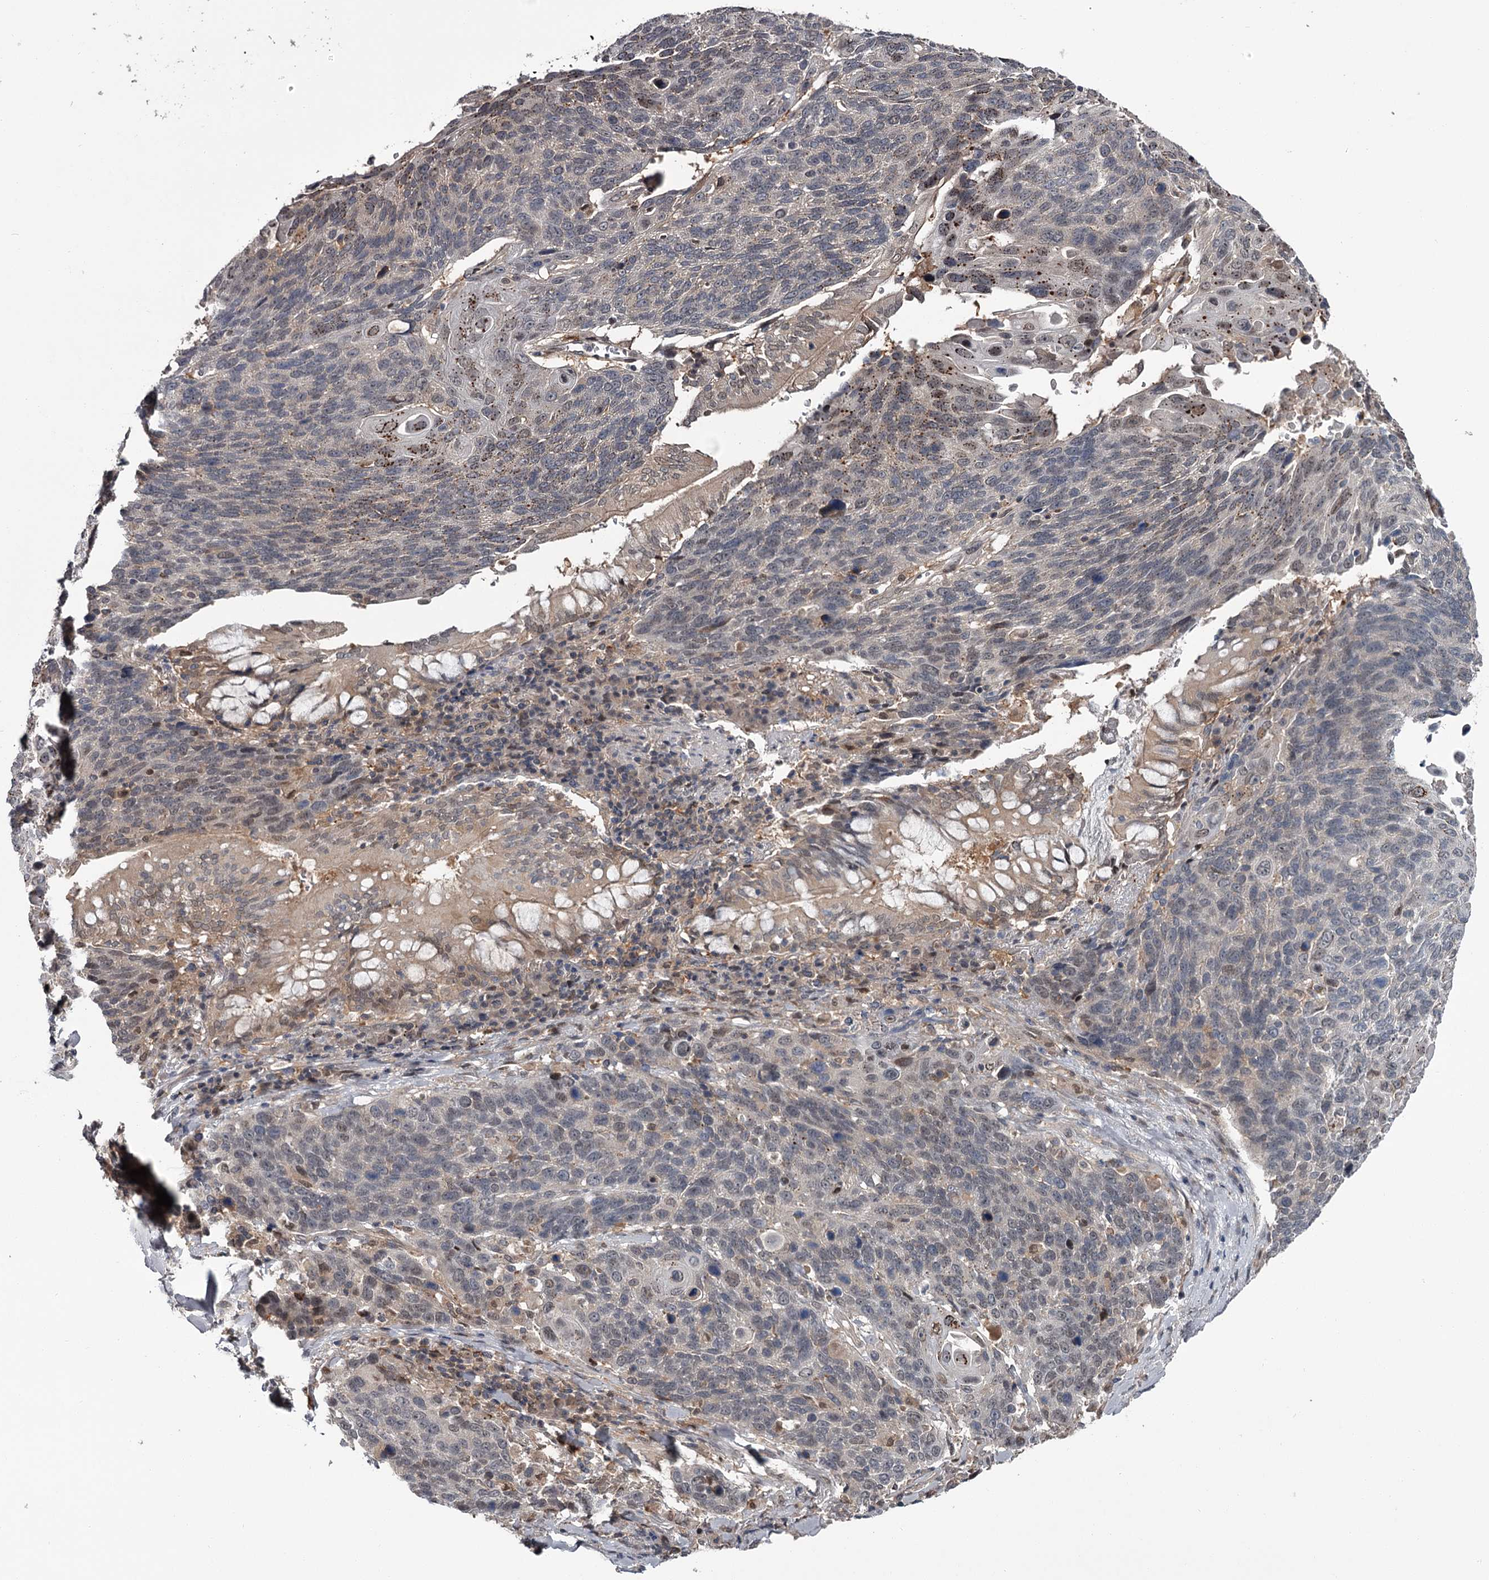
{"staining": {"intensity": "weak", "quantity": "<25%", "location": "cytoplasmic/membranous,nuclear"}, "tissue": "lung cancer", "cell_type": "Tumor cells", "image_type": "cancer", "snomed": [{"axis": "morphology", "description": "Squamous cell carcinoma, NOS"}, {"axis": "topography", "description": "Lung"}], "caption": "Micrograph shows no protein positivity in tumor cells of lung cancer tissue. Nuclei are stained in blue.", "gene": "DAO", "patient": {"sex": "male", "age": 66}}